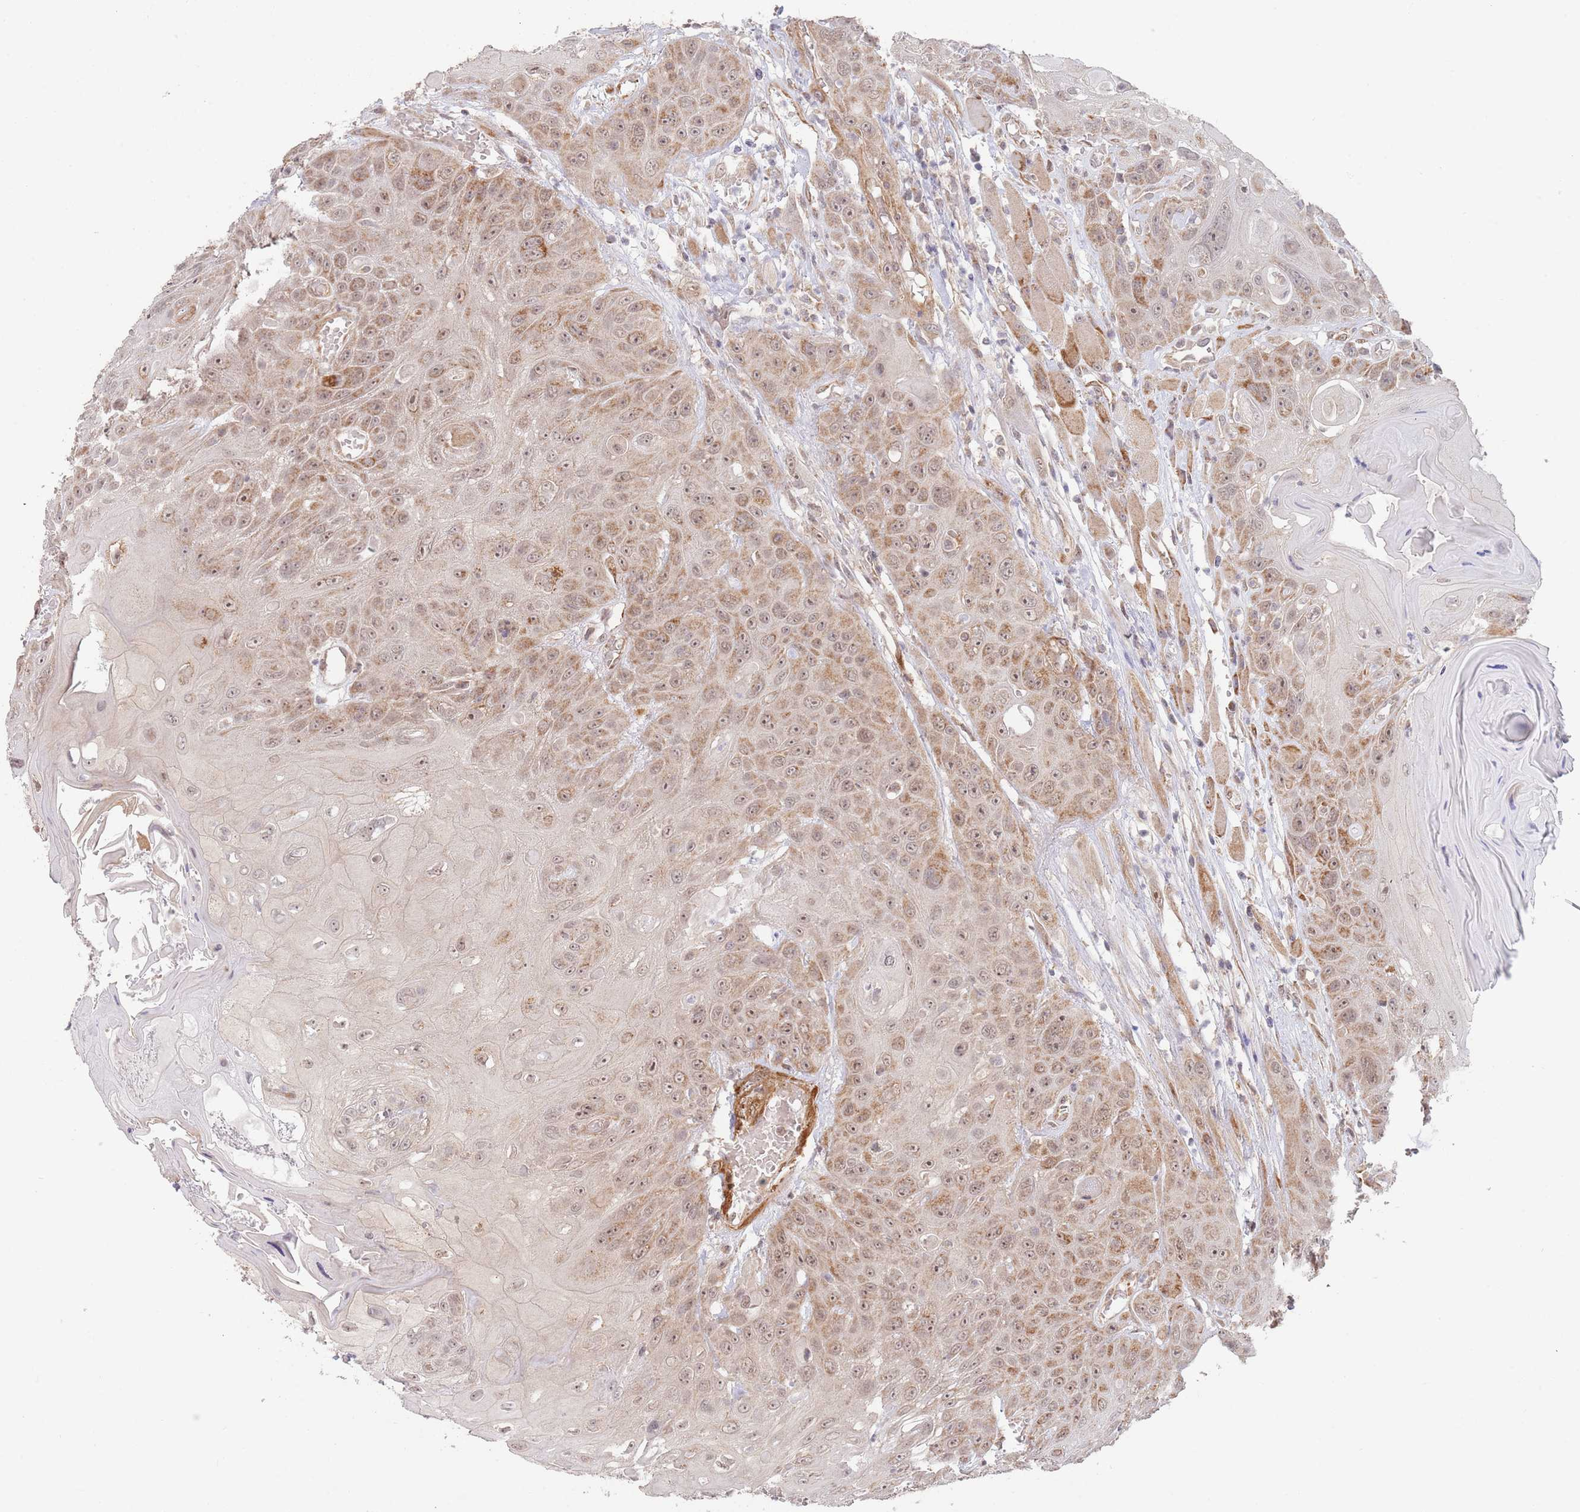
{"staining": {"intensity": "moderate", "quantity": ">75%", "location": "cytoplasmic/membranous,nuclear"}, "tissue": "head and neck cancer", "cell_type": "Tumor cells", "image_type": "cancer", "snomed": [{"axis": "morphology", "description": "Squamous cell carcinoma, NOS"}, {"axis": "topography", "description": "Head-Neck"}], "caption": "Head and neck cancer (squamous cell carcinoma) was stained to show a protein in brown. There is medium levels of moderate cytoplasmic/membranous and nuclear staining in about >75% of tumor cells. Using DAB (brown) and hematoxylin (blue) stains, captured at high magnification using brightfield microscopy.", "gene": "UQCC3", "patient": {"sex": "female", "age": 59}}